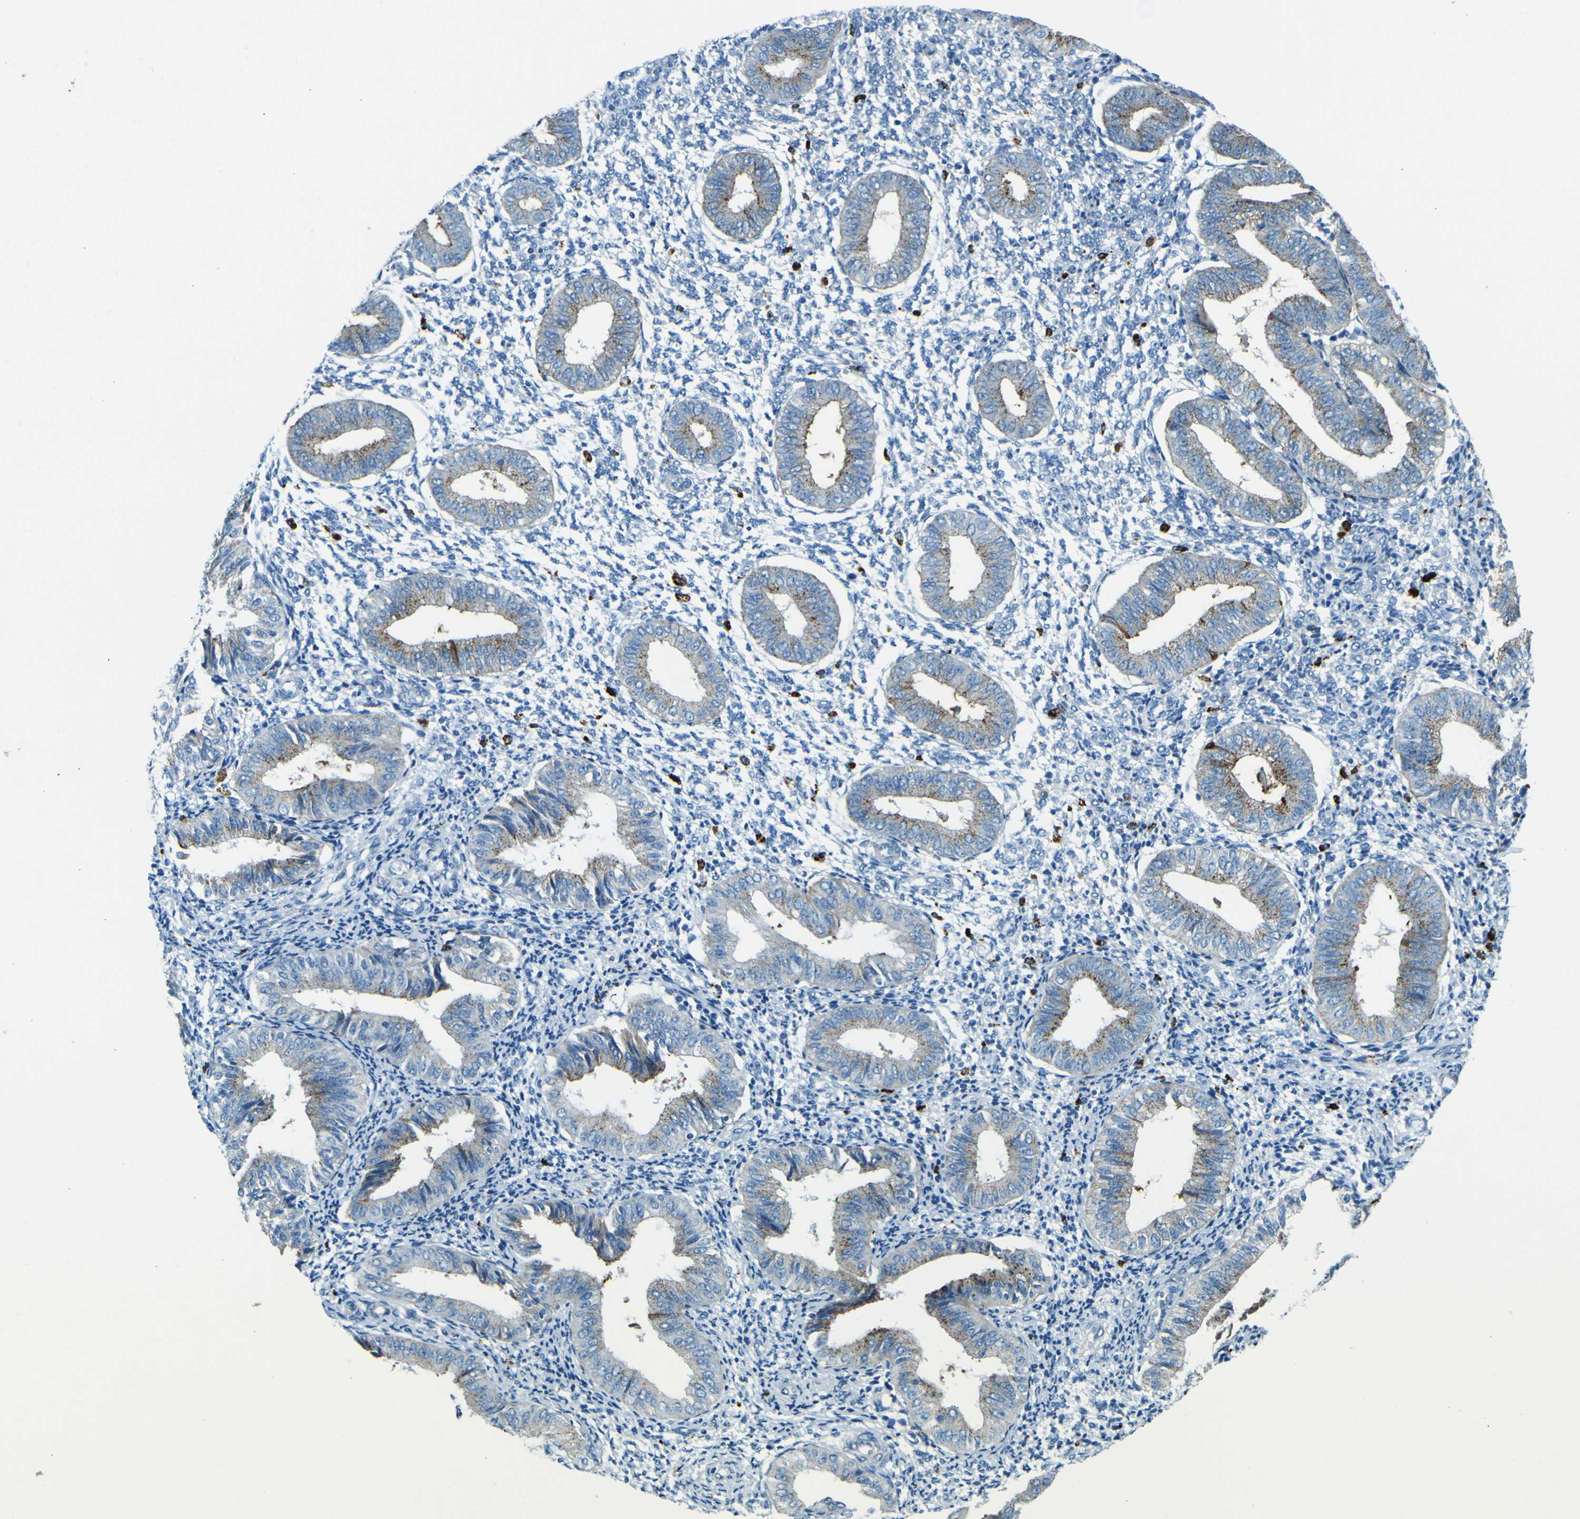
{"staining": {"intensity": "negative", "quantity": "none", "location": "none"}, "tissue": "endometrium", "cell_type": "Cells in endometrial stroma", "image_type": "normal", "snomed": [{"axis": "morphology", "description": "Normal tissue, NOS"}, {"axis": "topography", "description": "Endometrium"}], "caption": "Endometrium stained for a protein using immunohistochemistry displays no expression cells in endometrial stroma.", "gene": "PDE9A", "patient": {"sex": "female", "age": 50}}